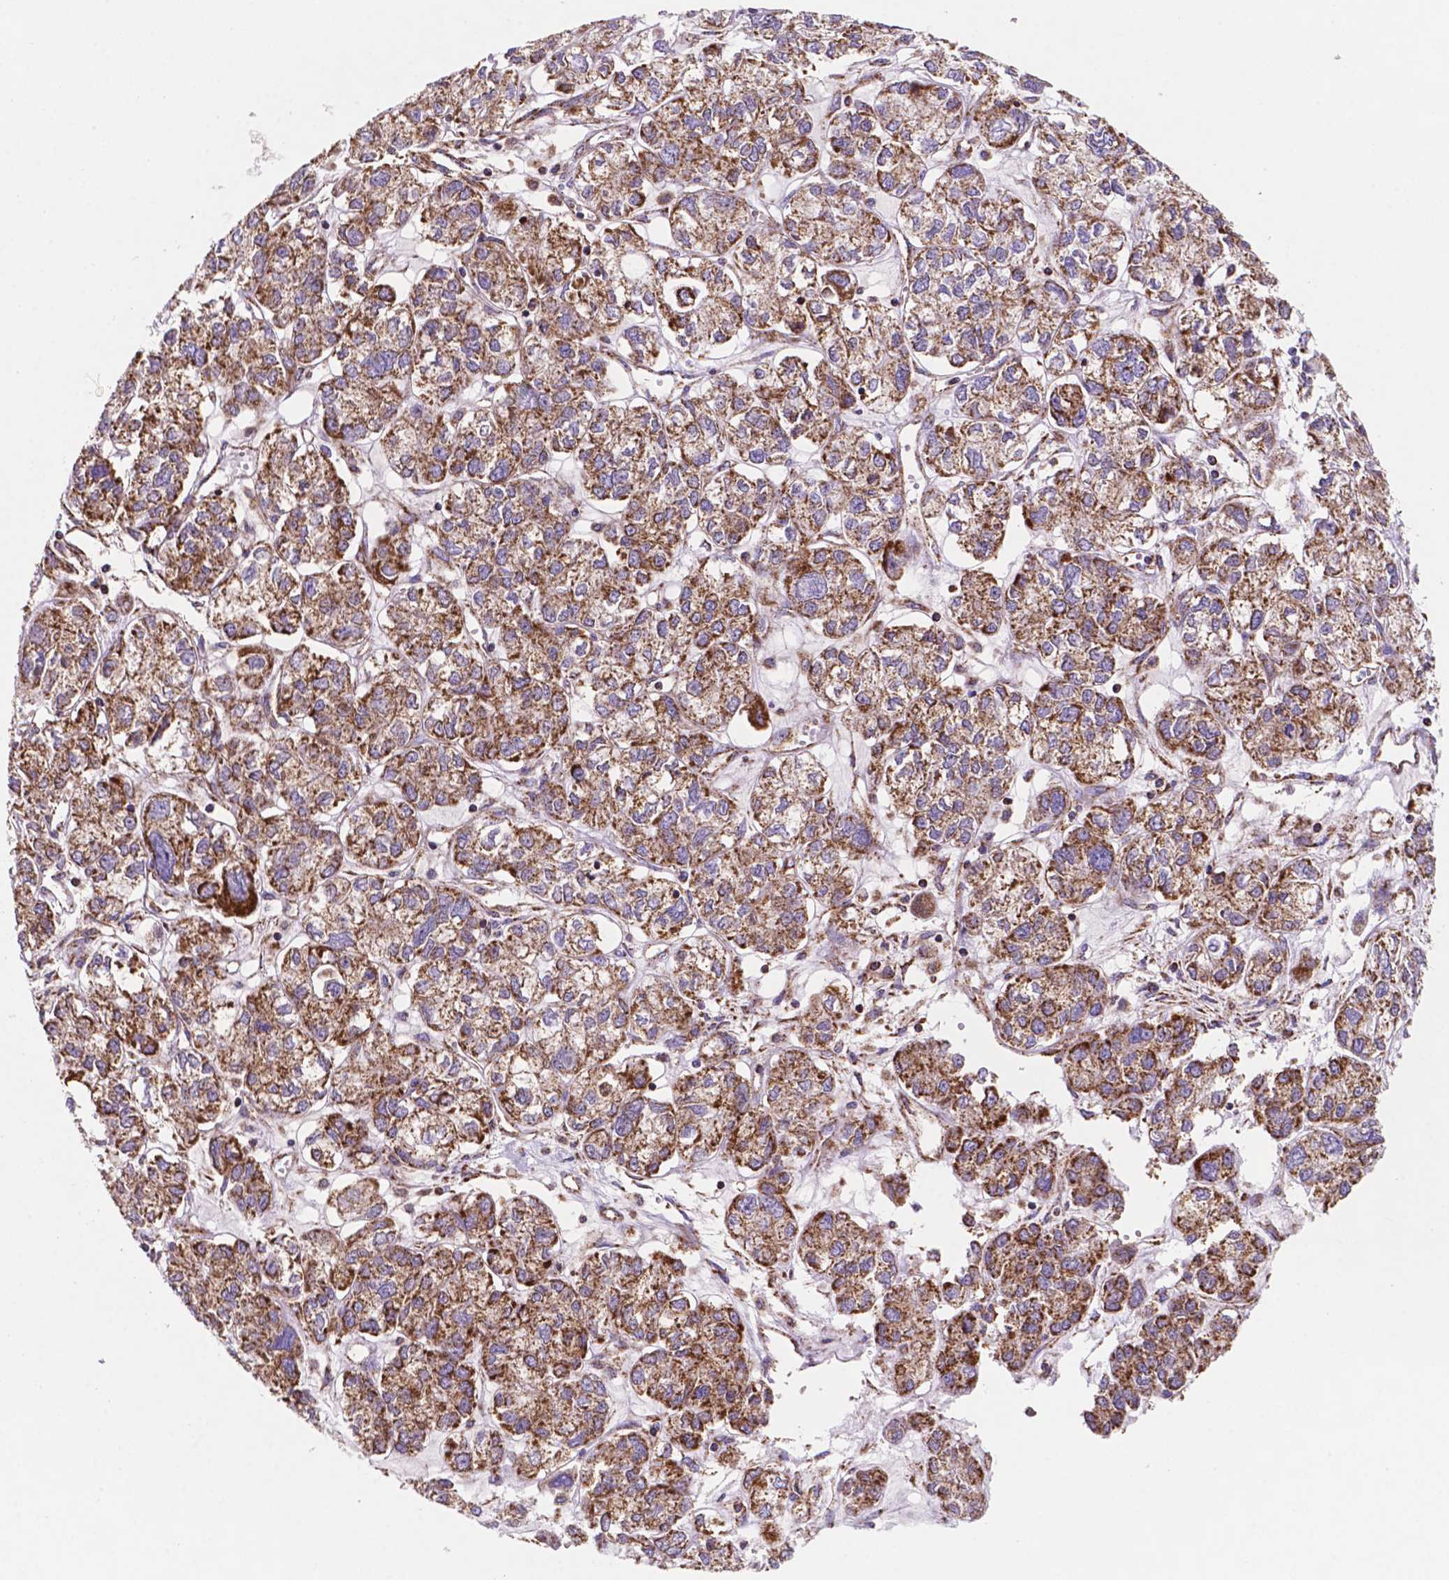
{"staining": {"intensity": "moderate", "quantity": ">75%", "location": "cytoplasmic/membranous"}, "tissue": "ovarian cancer", "cell_type": "Tumor cells", "image_type": "cancer", "snomed": [{"axis": "morphology", "description": "Carcinoma, endometroid"}, {"axis": "topography", "description": "Ovary"}], "caption": "Moderate cytoplasmic/membranous positivity for a protein is seen in approximately >75% of tumor cells of ovarian endometroid carcinoma using immunohistochemistry.", "gene": "HSPD1", "patient": {"sex": "female", "age": 64}}